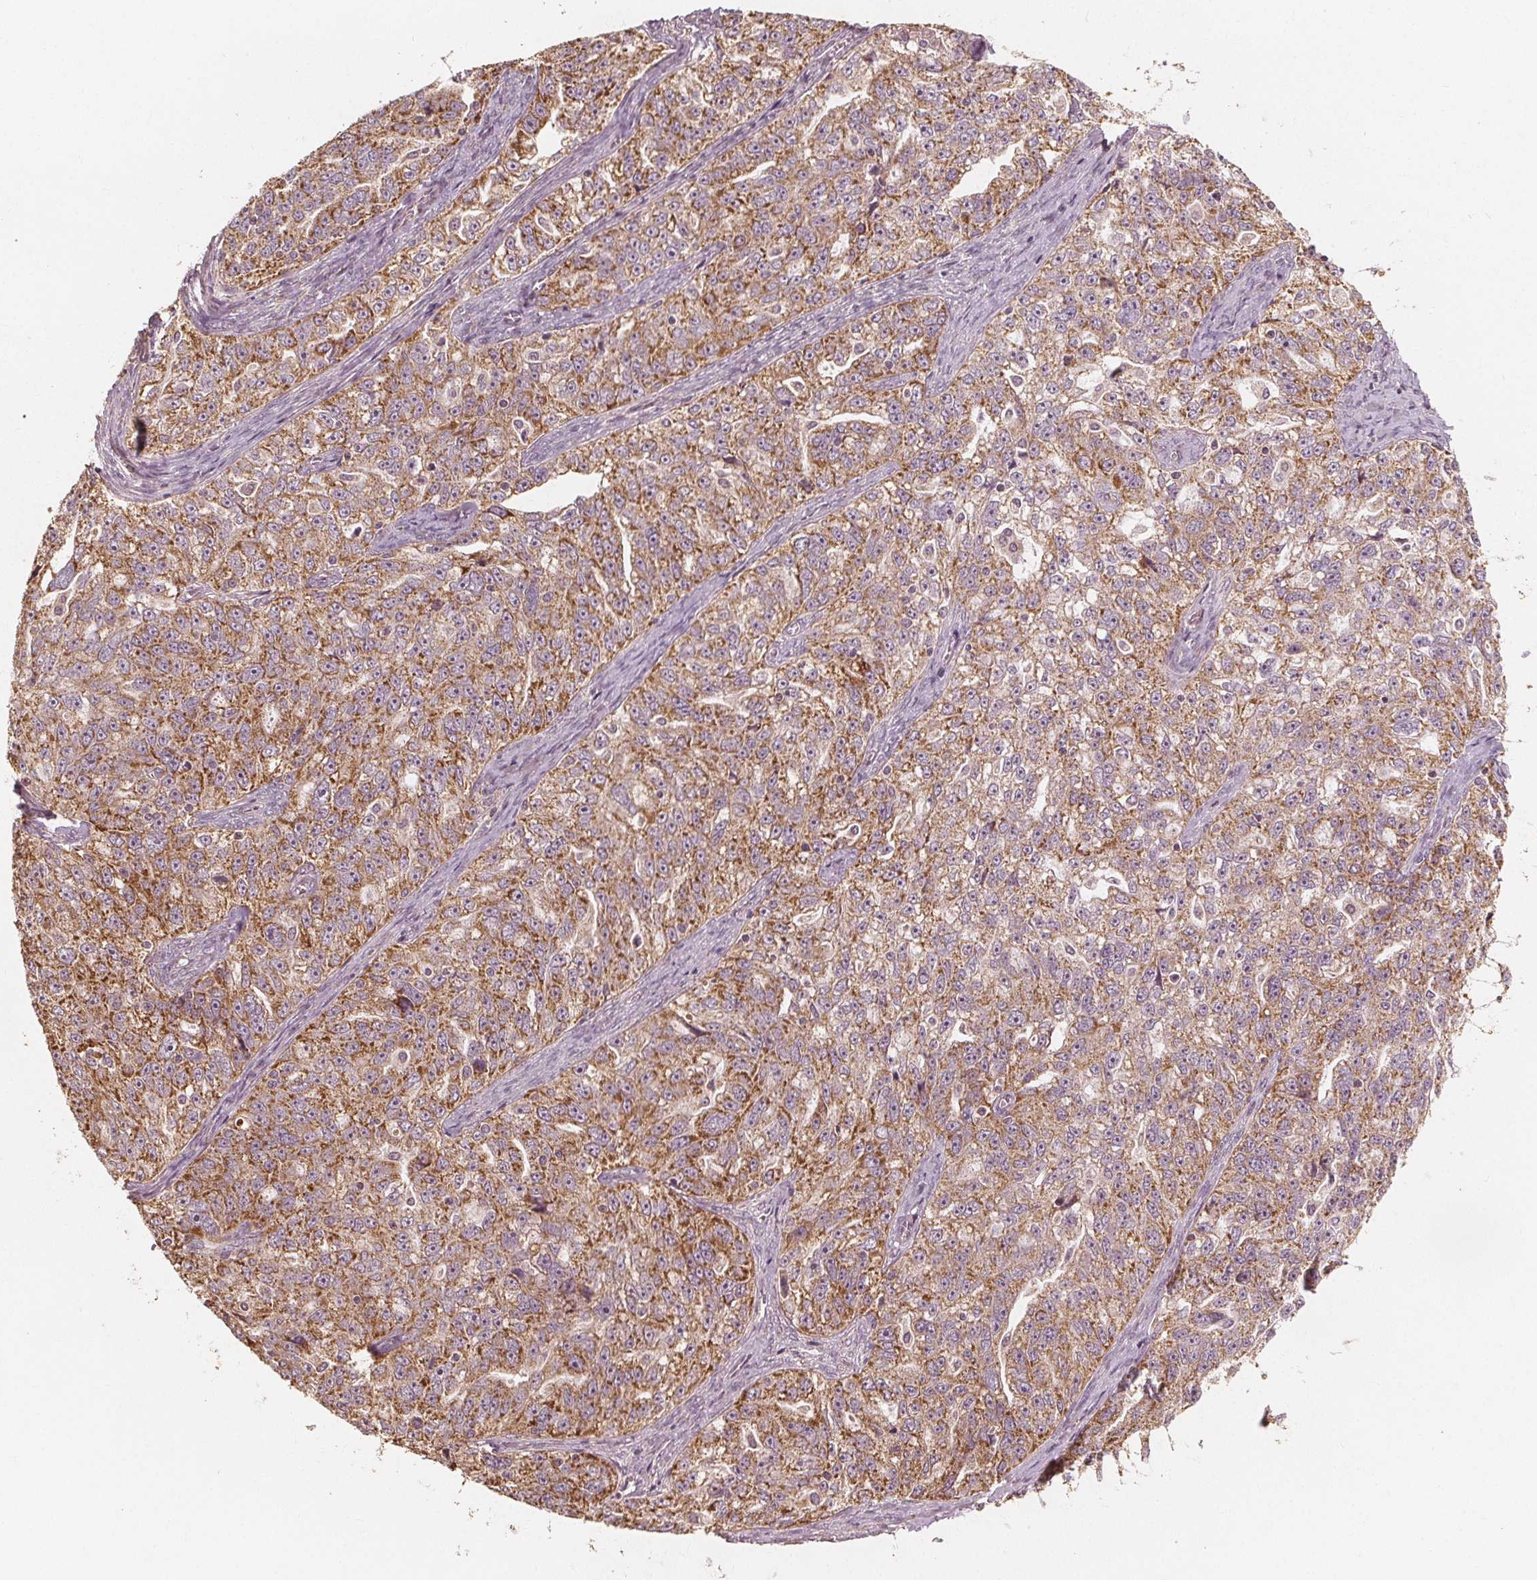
{"staining": {"intensity": "moderate", "quantity": ">75%", "location": "cytoplasmic/membranous"}, "tissue": "ovarian cancer", "cell_type": "Tumor cells", "image_type": "cancer", "snomed": [{"axis": "morphology", "description": "Cystadenocarcinoma, serous, NOS"}, {"axis": "topography", "description": "Ovary"}], "caption": "This micrograph displays immunohistochemistry (IHC) staining of ovarian cancer, with medium moderate cytoplasmic/membranous staining in approximately >75% of tumor cells.", "gene": "PEX26", "patient": {"sex": "female", "age": 51}}